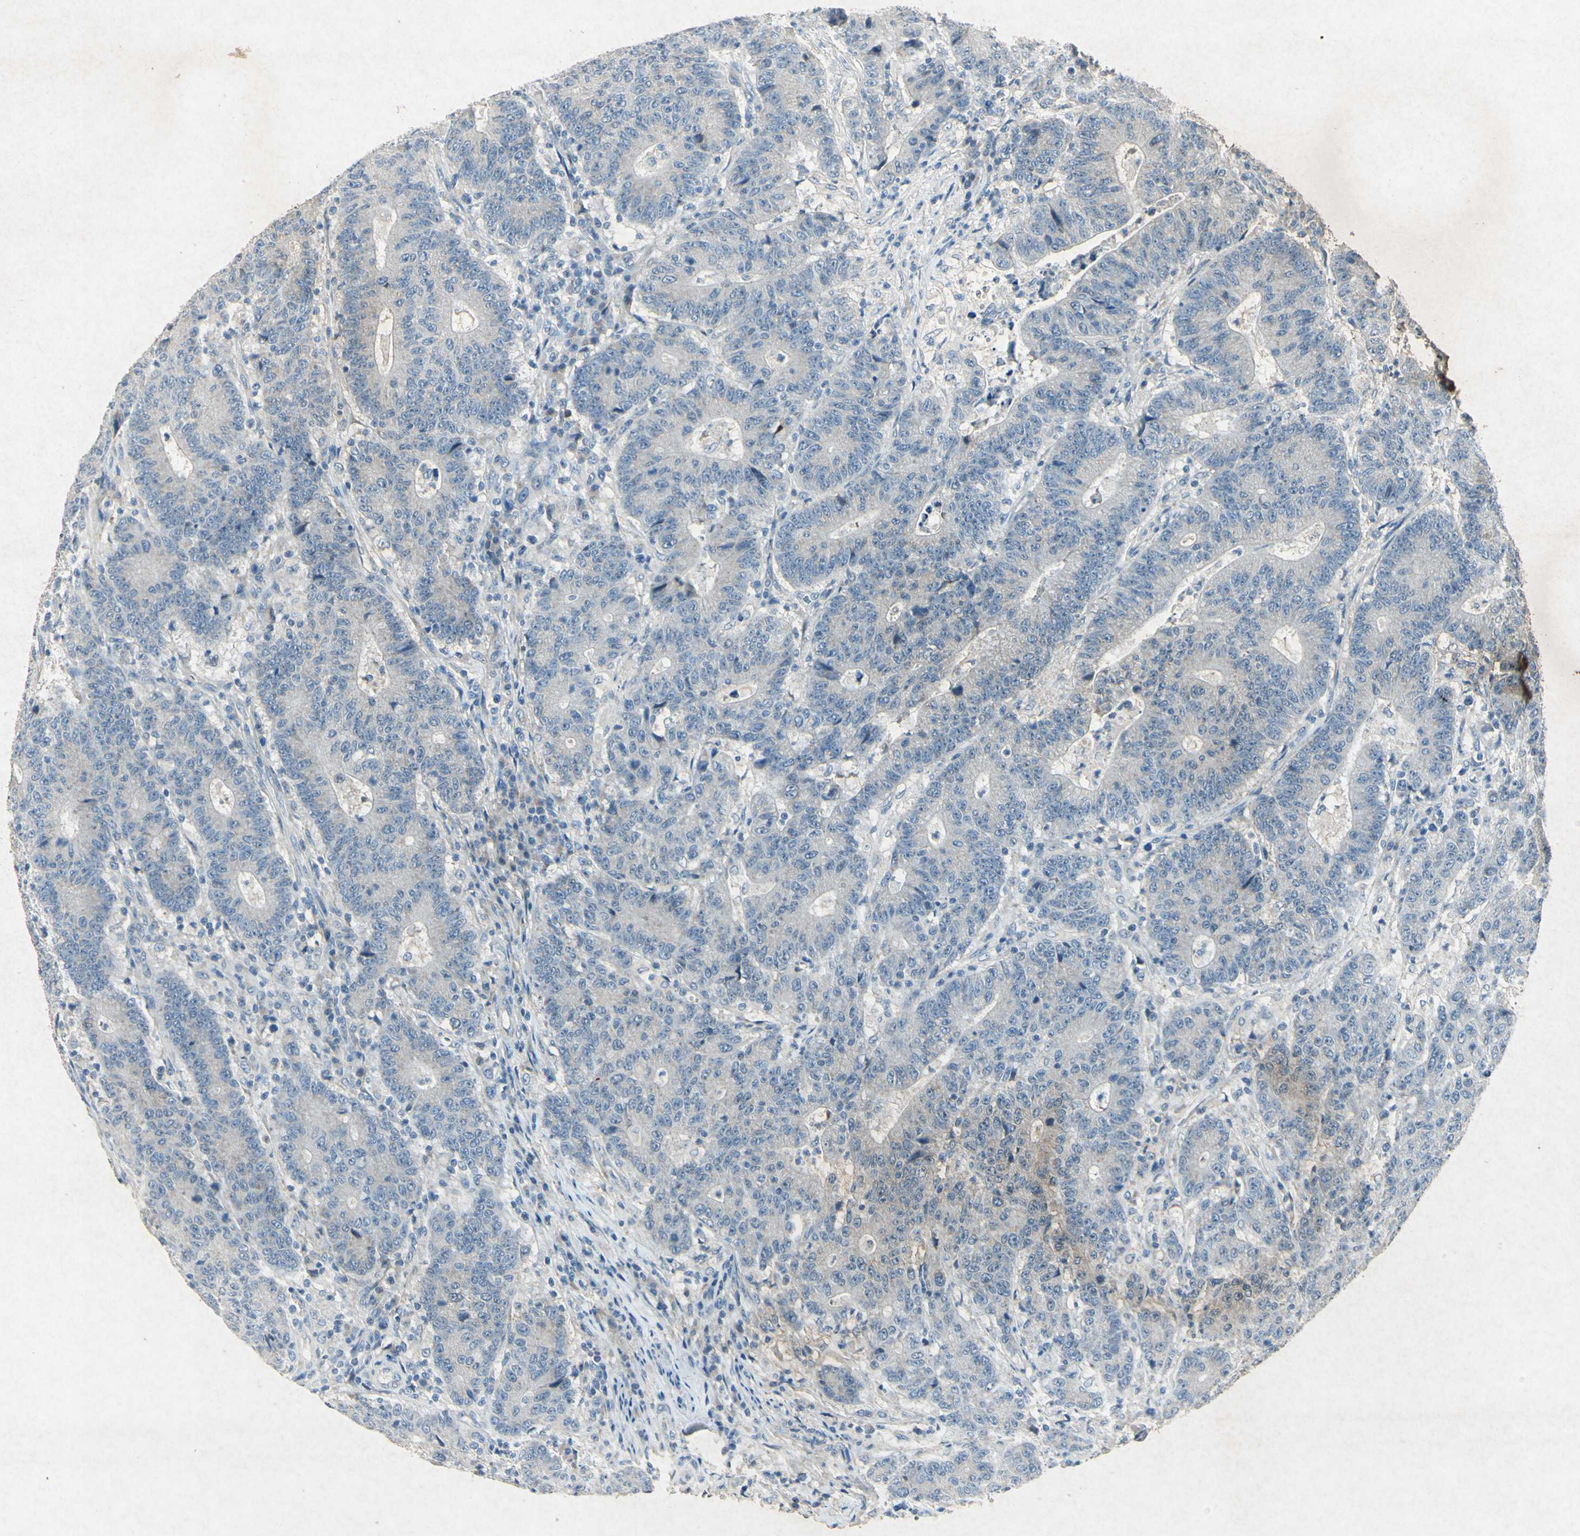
{"staining": {"intensity": "negative", "quantity": "none", "location": "none"}, "tissue": "colorectal cancer", "cell_type": "Tumor cells", "image_type": "cancer", "snomed": [{"axis": "morphology", "description": "Normal tissue, NOS"}, {"axis": "morphology", "description": "Adenocarcinoma, NOS"}, {"axis": "topography", "description": "Colon"}], "caption": "A high-resolution photomicrograph shows immunohistochemistry (IHC) staining of colorectal adenocarcinoma, which reveals no significant positivity in tumor cells.", "gene": "SNAP91", "patient": {"sex": "female", "age": 75}}